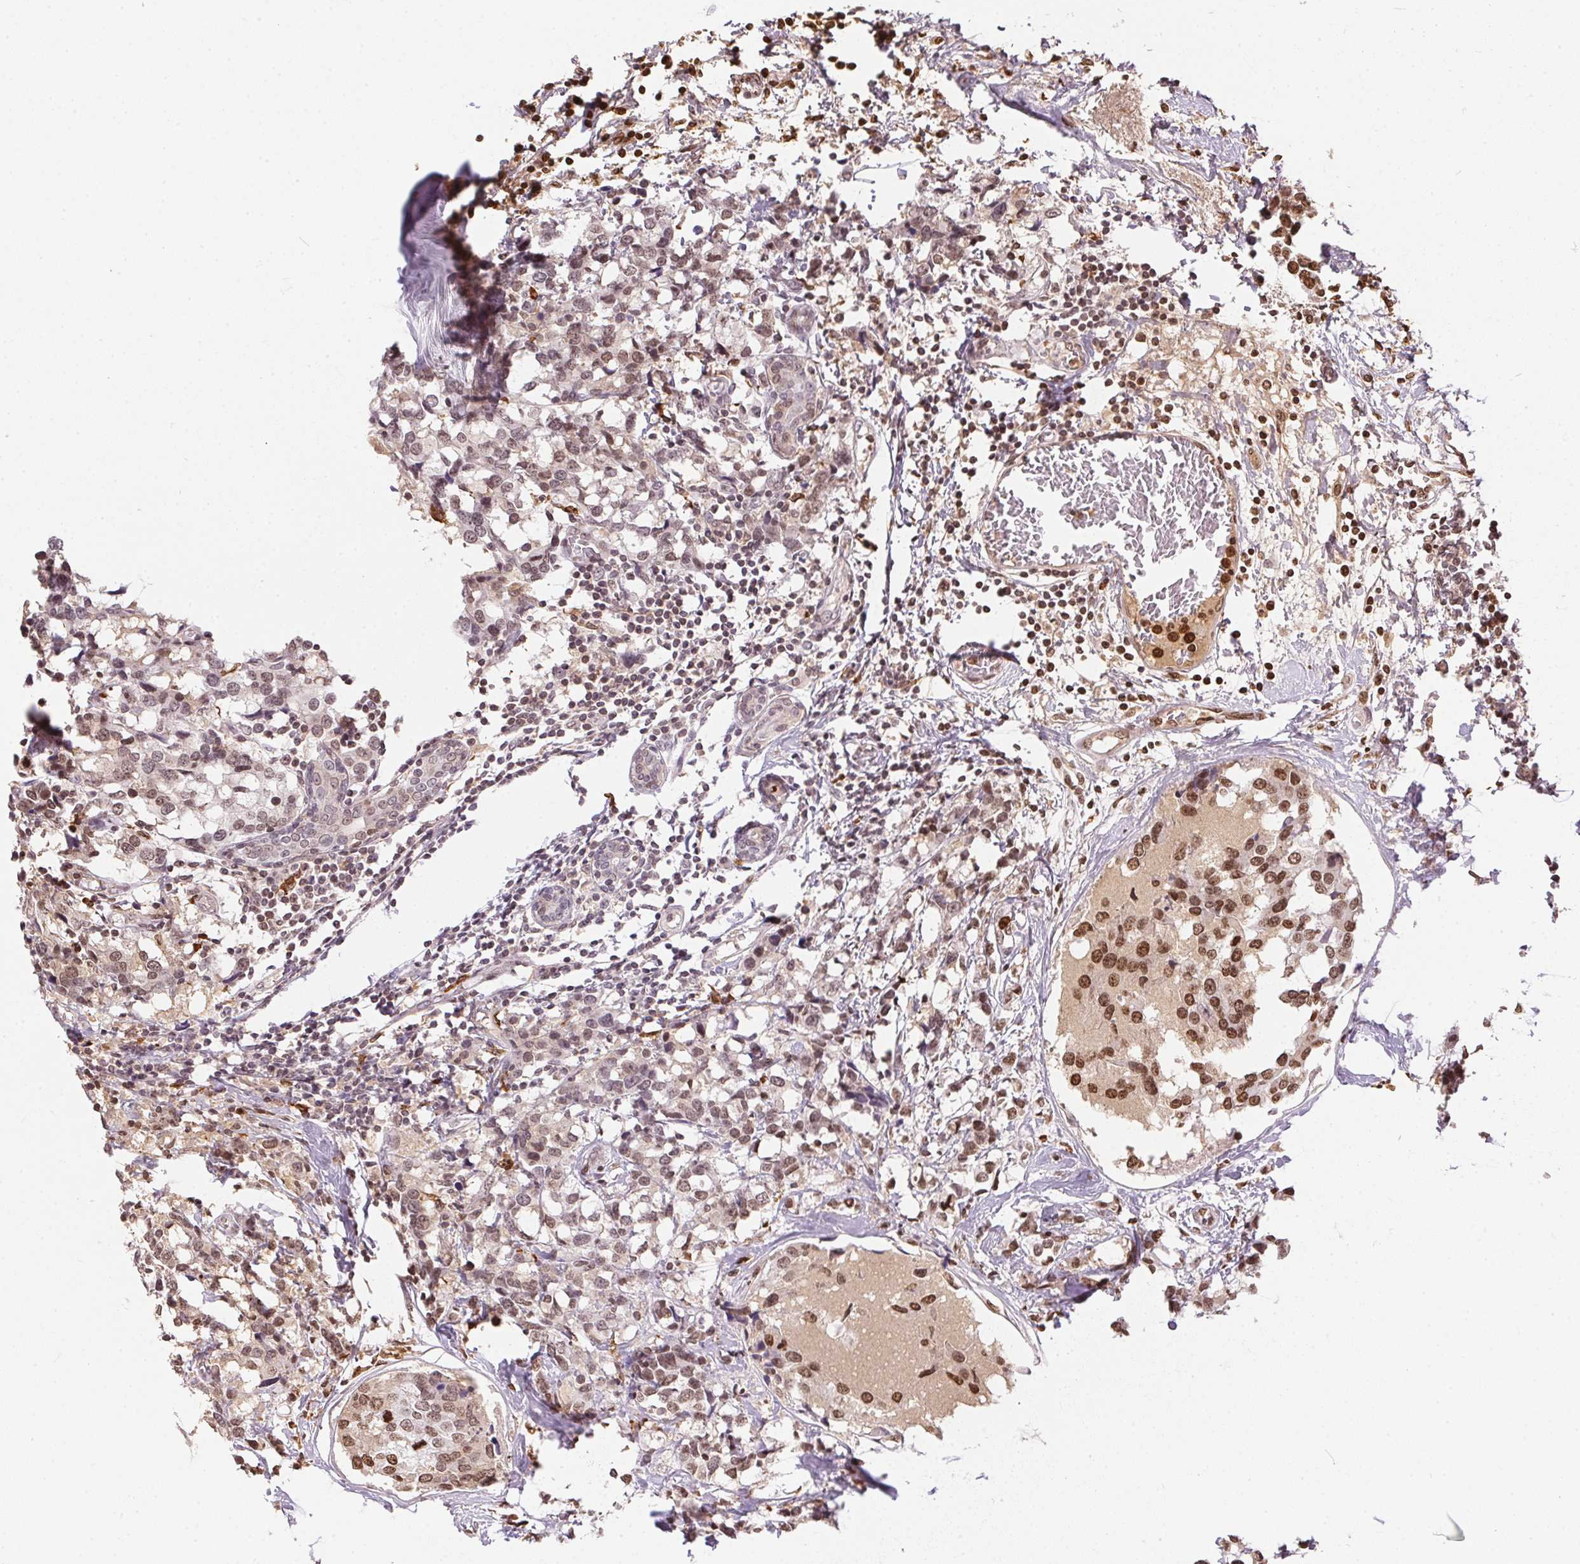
{"staining": {"intensity": "moderate", "quantity": ">75%", "location": "nuclear"}, "tissue": "breast cancer", "cell_type": "Tumor cells", "image_type": "cancer", "snomed": [{"axis": "morphology", "description": "Lobular carcinoma"}, {"axis": "topography", "description": "Breast"}], "caption": "An immunohistochemistry (IHC) image of neoplastic tissue is shown. Protein staining in brown shows moderate nuclear positivity in breast cancer within tumor cells.", "gene": "ORM1", "patient": {"sex": "female", "age": 59}}